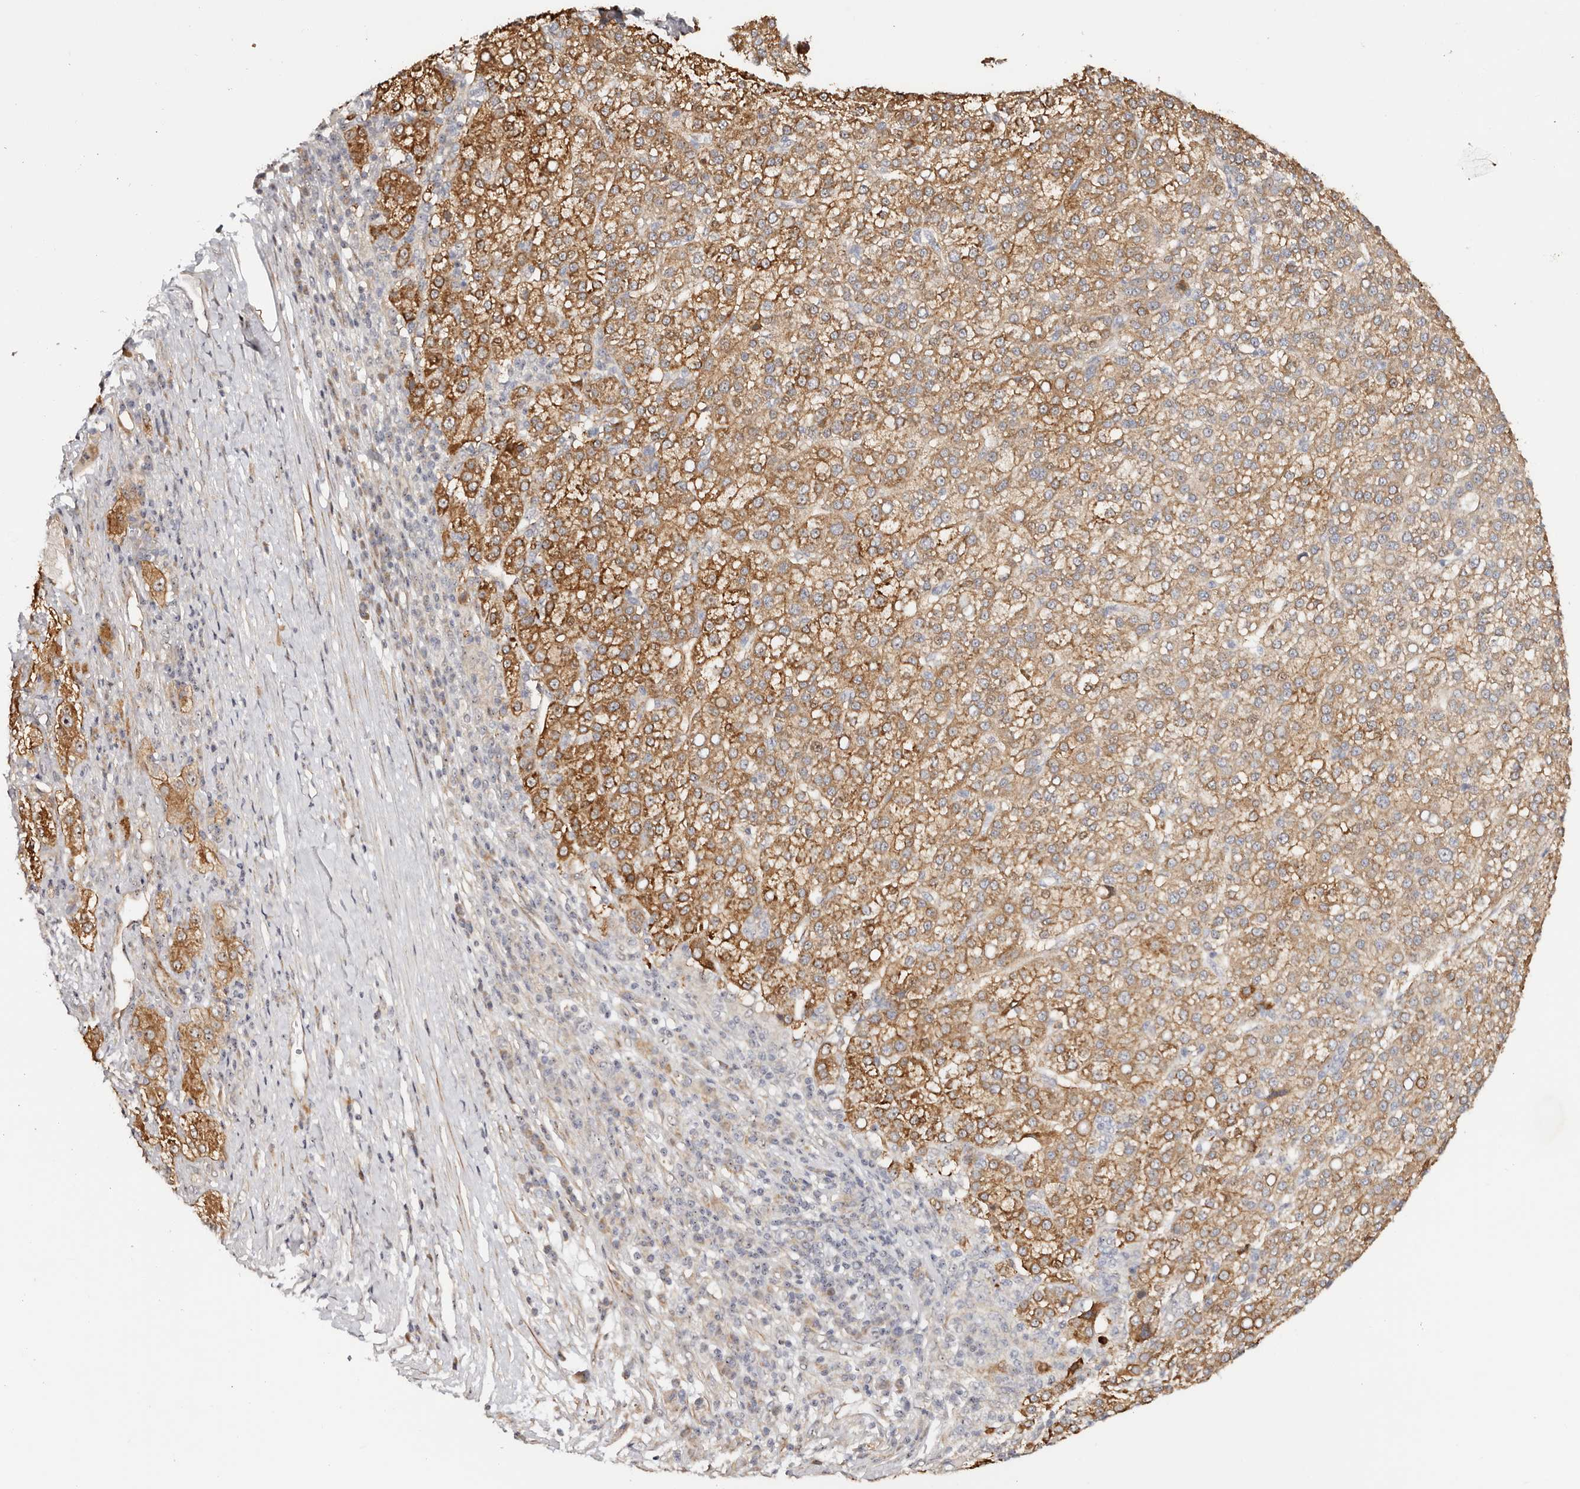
{"staining": {"intensity": "moderate", "quantity": ">75%", "location": "cytoplasmic/membranous"}, "tissue": "liver cancer", "cell_type": "Tumor cells", "image_type": "cancer", "snomed": [{"axis": "morphology", "description": "Carcinoma, Hepatocellular, NOS"}, {"axis": "topography", "description": "Liver"}], "caption": "Immunohistochemistry of hepatocellular carcinoma (liver) demonstrates medium levels of moderate cytoplasmic/membranous expression in approximately >75% of tumor cells. The staining is performed using DAB brown chromogen to label protein expression. The nuclei are counter-stained blue using hematoxylin.", "gene": "ODF2L", "patient": {"sex": "female", "age": 58}}